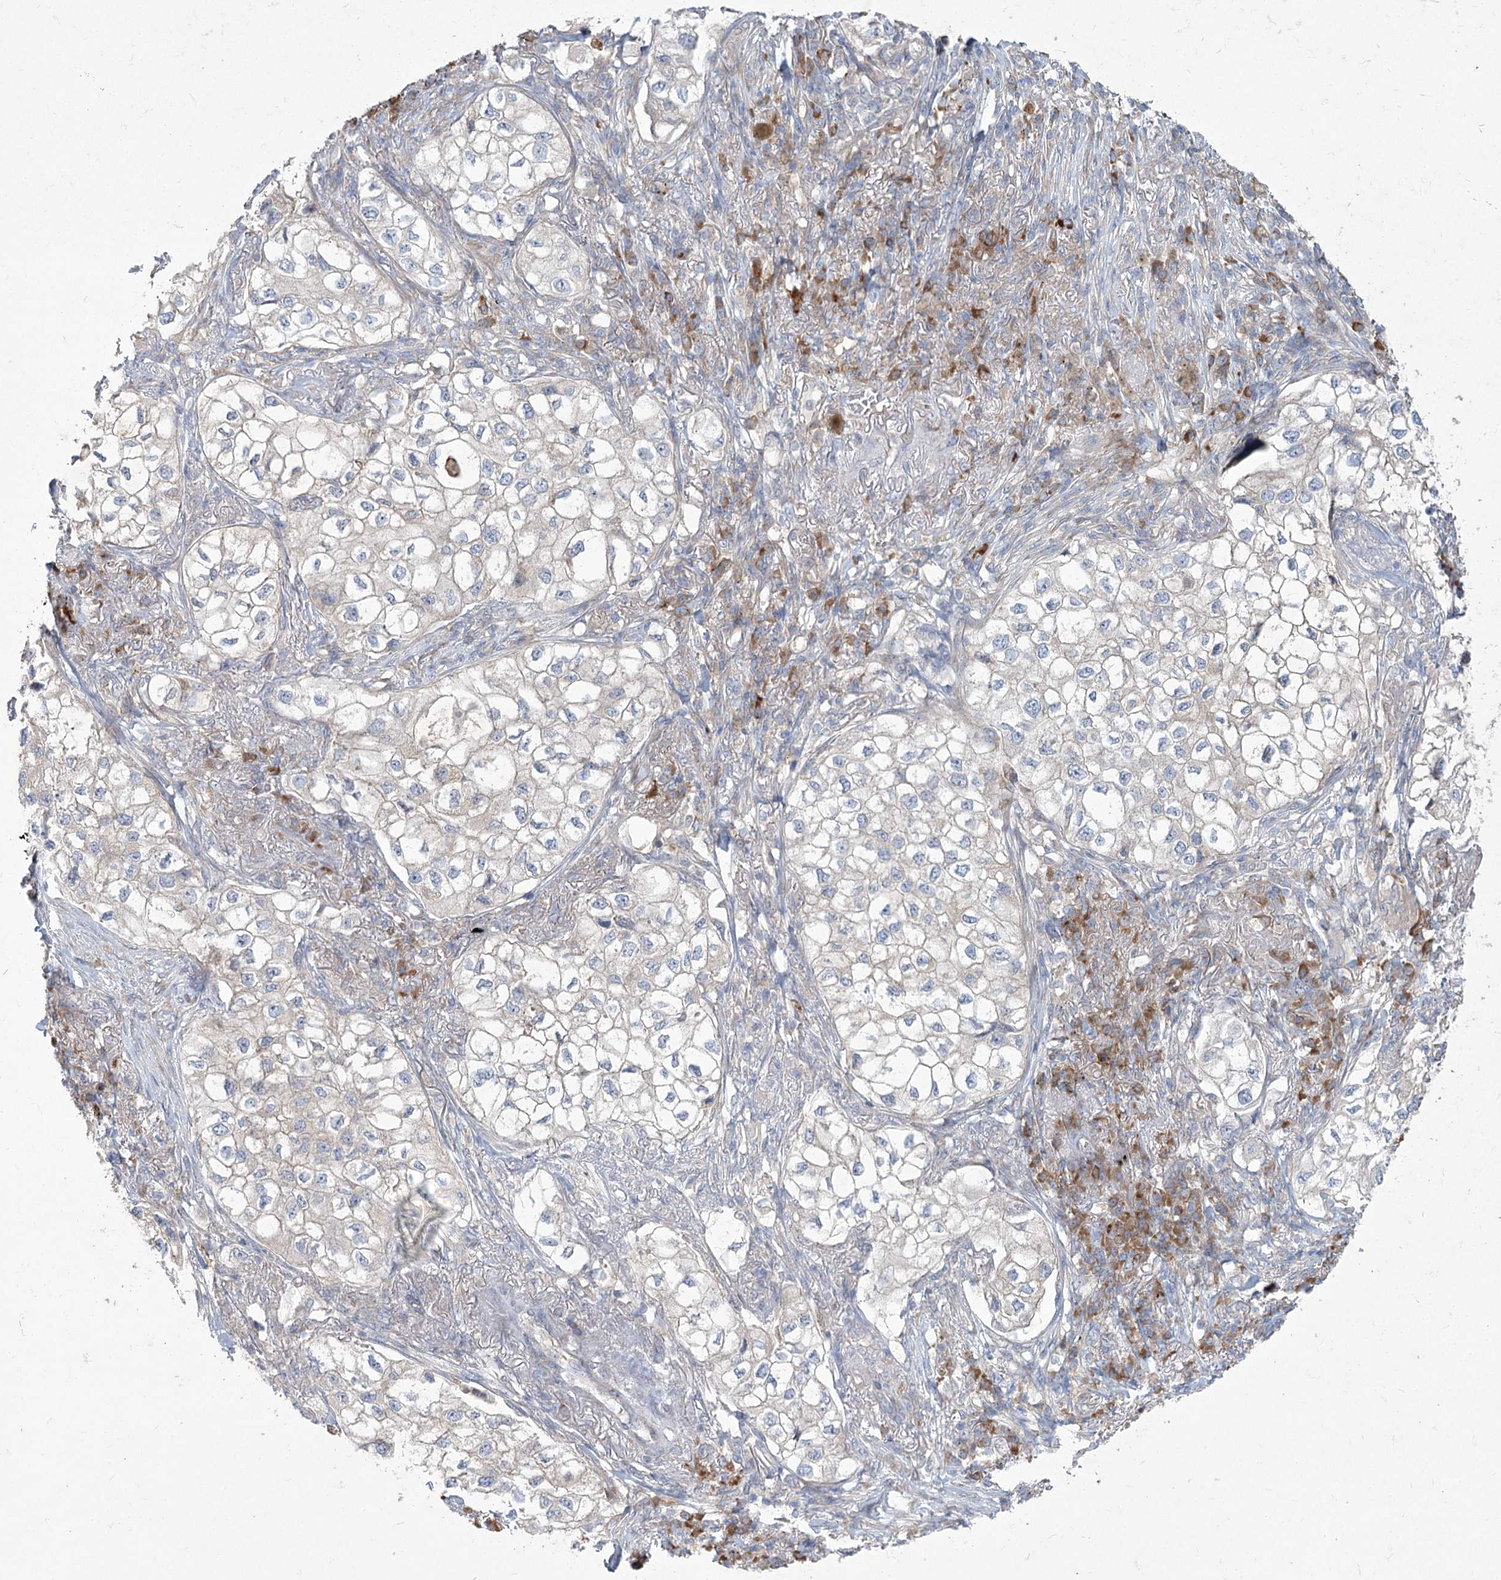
{"staining": {"intensity": "negative", "quantity": "none", "location": "none"}, "tissue": "lung cancer", "cell_type": "Tumor cells", "image_type": "cancer", "snomed": [{"axis": "morphology", "description": "Adenocarcinoma, NOS"}, {"axis": "topography", "description": "Lung"}], "caption": "Lung cancer (adenocarcinoma) was stained to show a protein in brown. There is no significant staining in tumor cells.", "gene": "CAMTA1", "patient": {"sex": "male", "age": 63}}